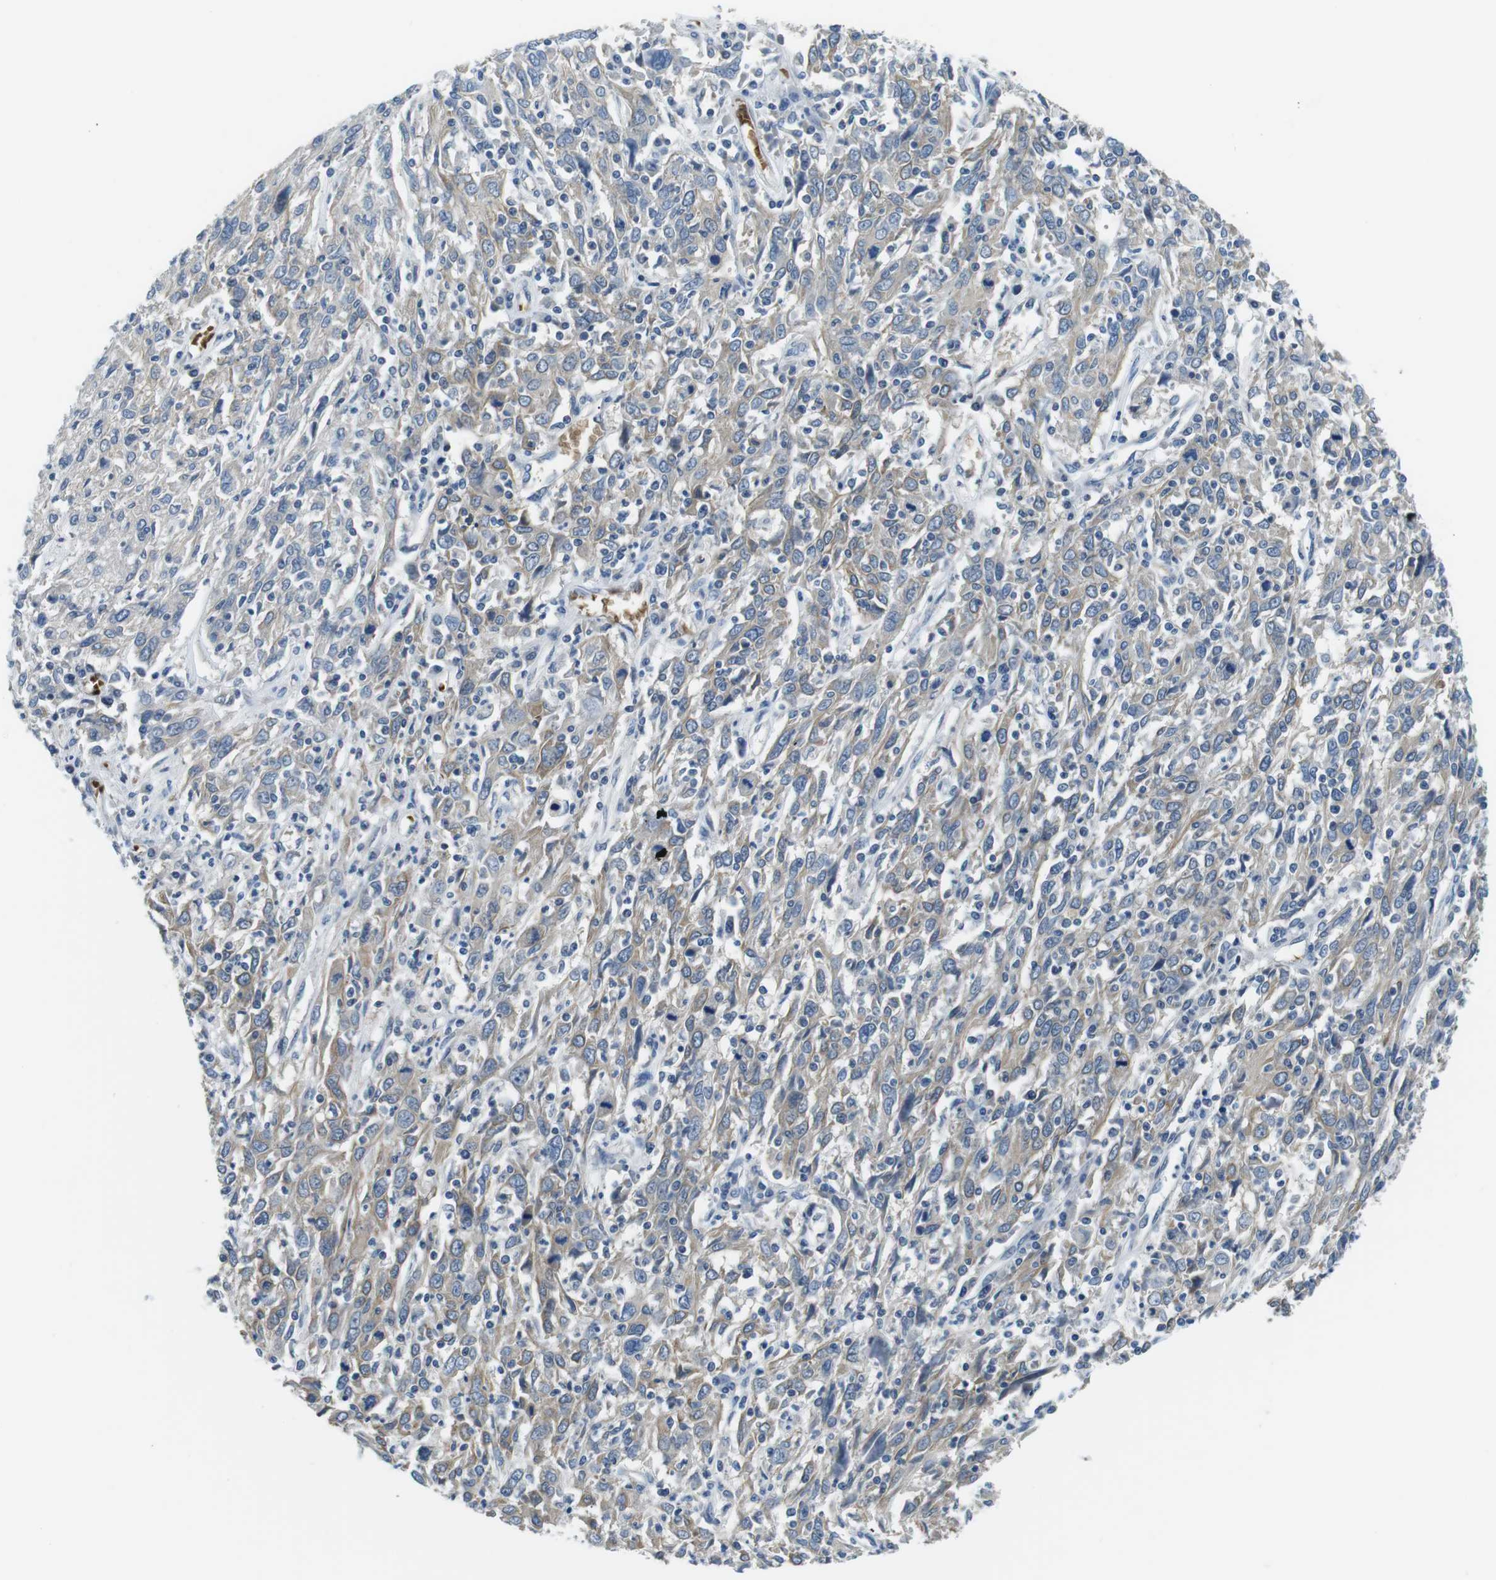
{"staining": {"intensity": "weak", "quantity": "<25%", "location": "cytoplasmic/membranous"}, "tissue": "cervical cancer", "cell_type": "Tumor cells", "image_type": "cancer", "snomed": [{"axis": "morphology", "description": "Squamous cell carcinoma, NOS"}, {"axis": "topography", "description": "Cervix"}], "caption": "A photomicrograph of human cervical cancer (squamous cell carcinoma) is negative for staining in tumor cells. (Immunohistochemistry, brightfield microscopy, high magnification).", "gene": "WSCD1", "patient": {"sex": "female", "age": 46}}